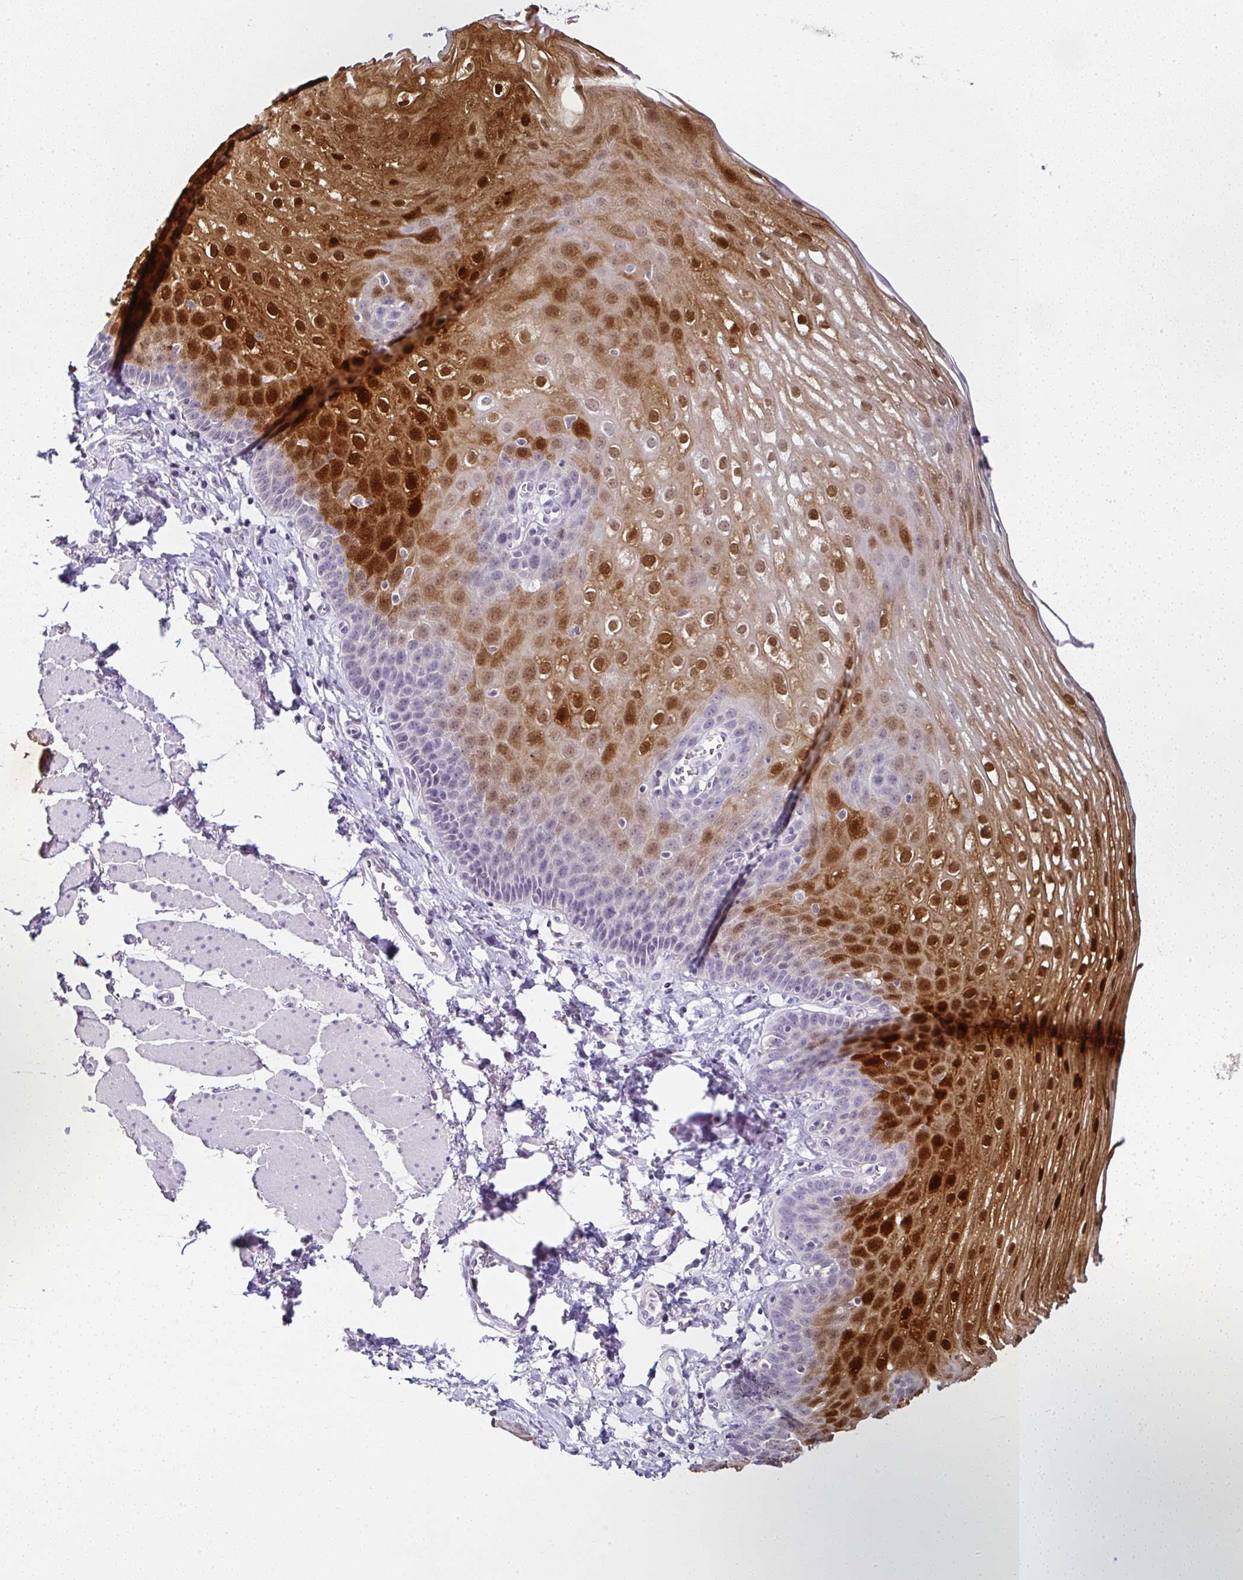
{"staining": {"intensity": "strong", "quantity": "25%-75%", "location": "cytoplasmic/membranous,nuclear"}, "tissue": "esophagus", "cell_type": "Squamous epithelial cells", "image_type": "normal", "snomed": [{"axis": "morphology", "description": "Normal tissue, NOS"}, {"axis": "topography", "description": "Esophagus"}], "caption": "A histopathology image of esophagus stained for a protein displays strong cytoplasmic/membranous,nuclear brown staining in squamous epithelial cells.", "gene": "SERPINB3", "patient": {"sex": "female", "age": 81}}